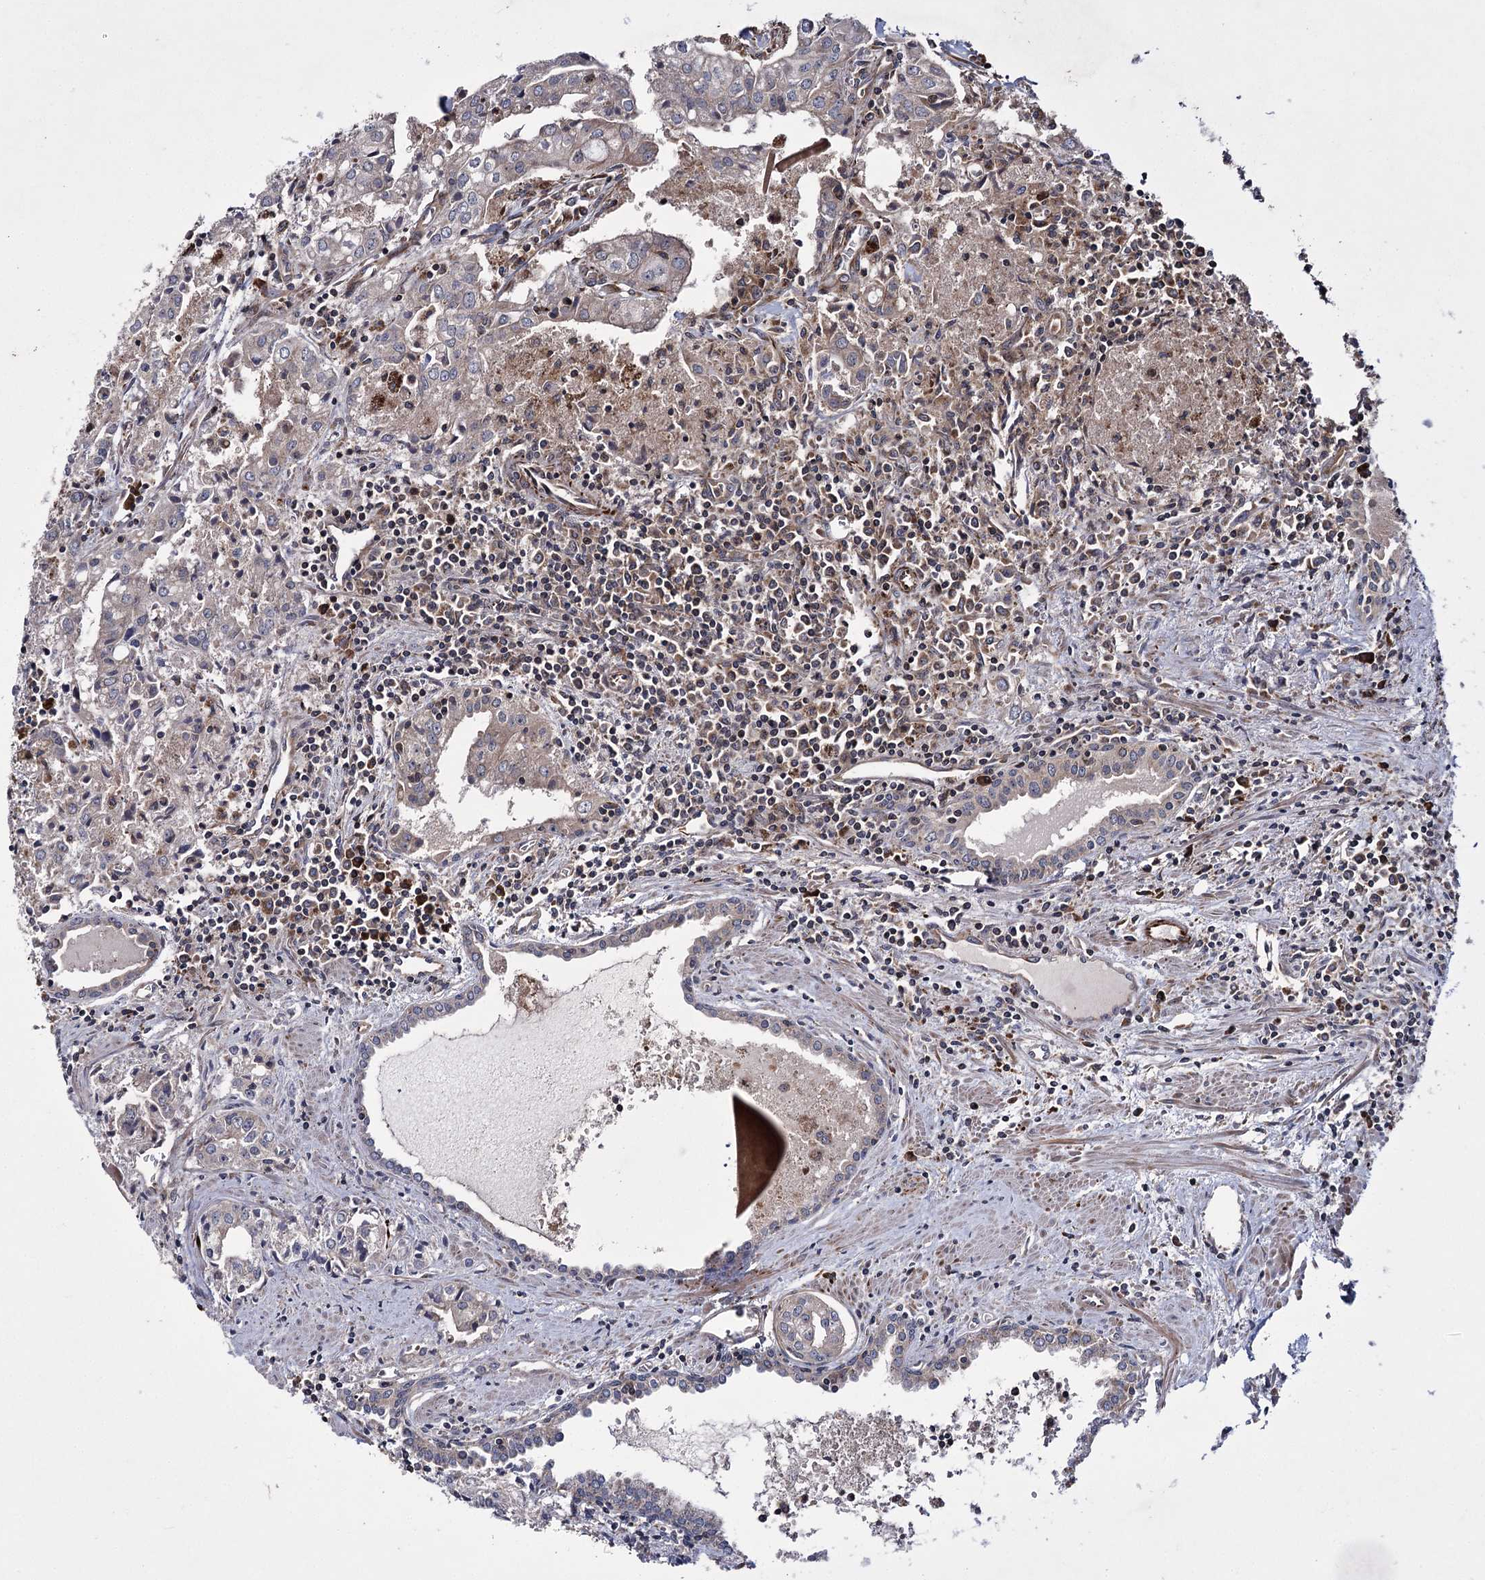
{"staining": {"intensity": "weak", "quantity": ">75%", "location": "cytoplasmic/membranous"}, "tissue": "prostate cancer", "cell_type": "Tumor cells", "image_type": "cancer", "snomed": [{"axis": "morphology", "description": "Adenocarcinoma, High grade"}, {"axis": "topography", "description": "Prostate"}], "caption": "IHC photomicrograph of neoplastic tissue: human prostate cancer (adenocarcinoma (high-grade)) stained using IHC demonstrates low levels of weak protein expression localized specifically in the cytoplasmic/membranous of tumor cells, appearing as a cytoplasmic/membranous brown color.", "gene": "HECTD2", "patient": {"sex": "male", "age": 68}}